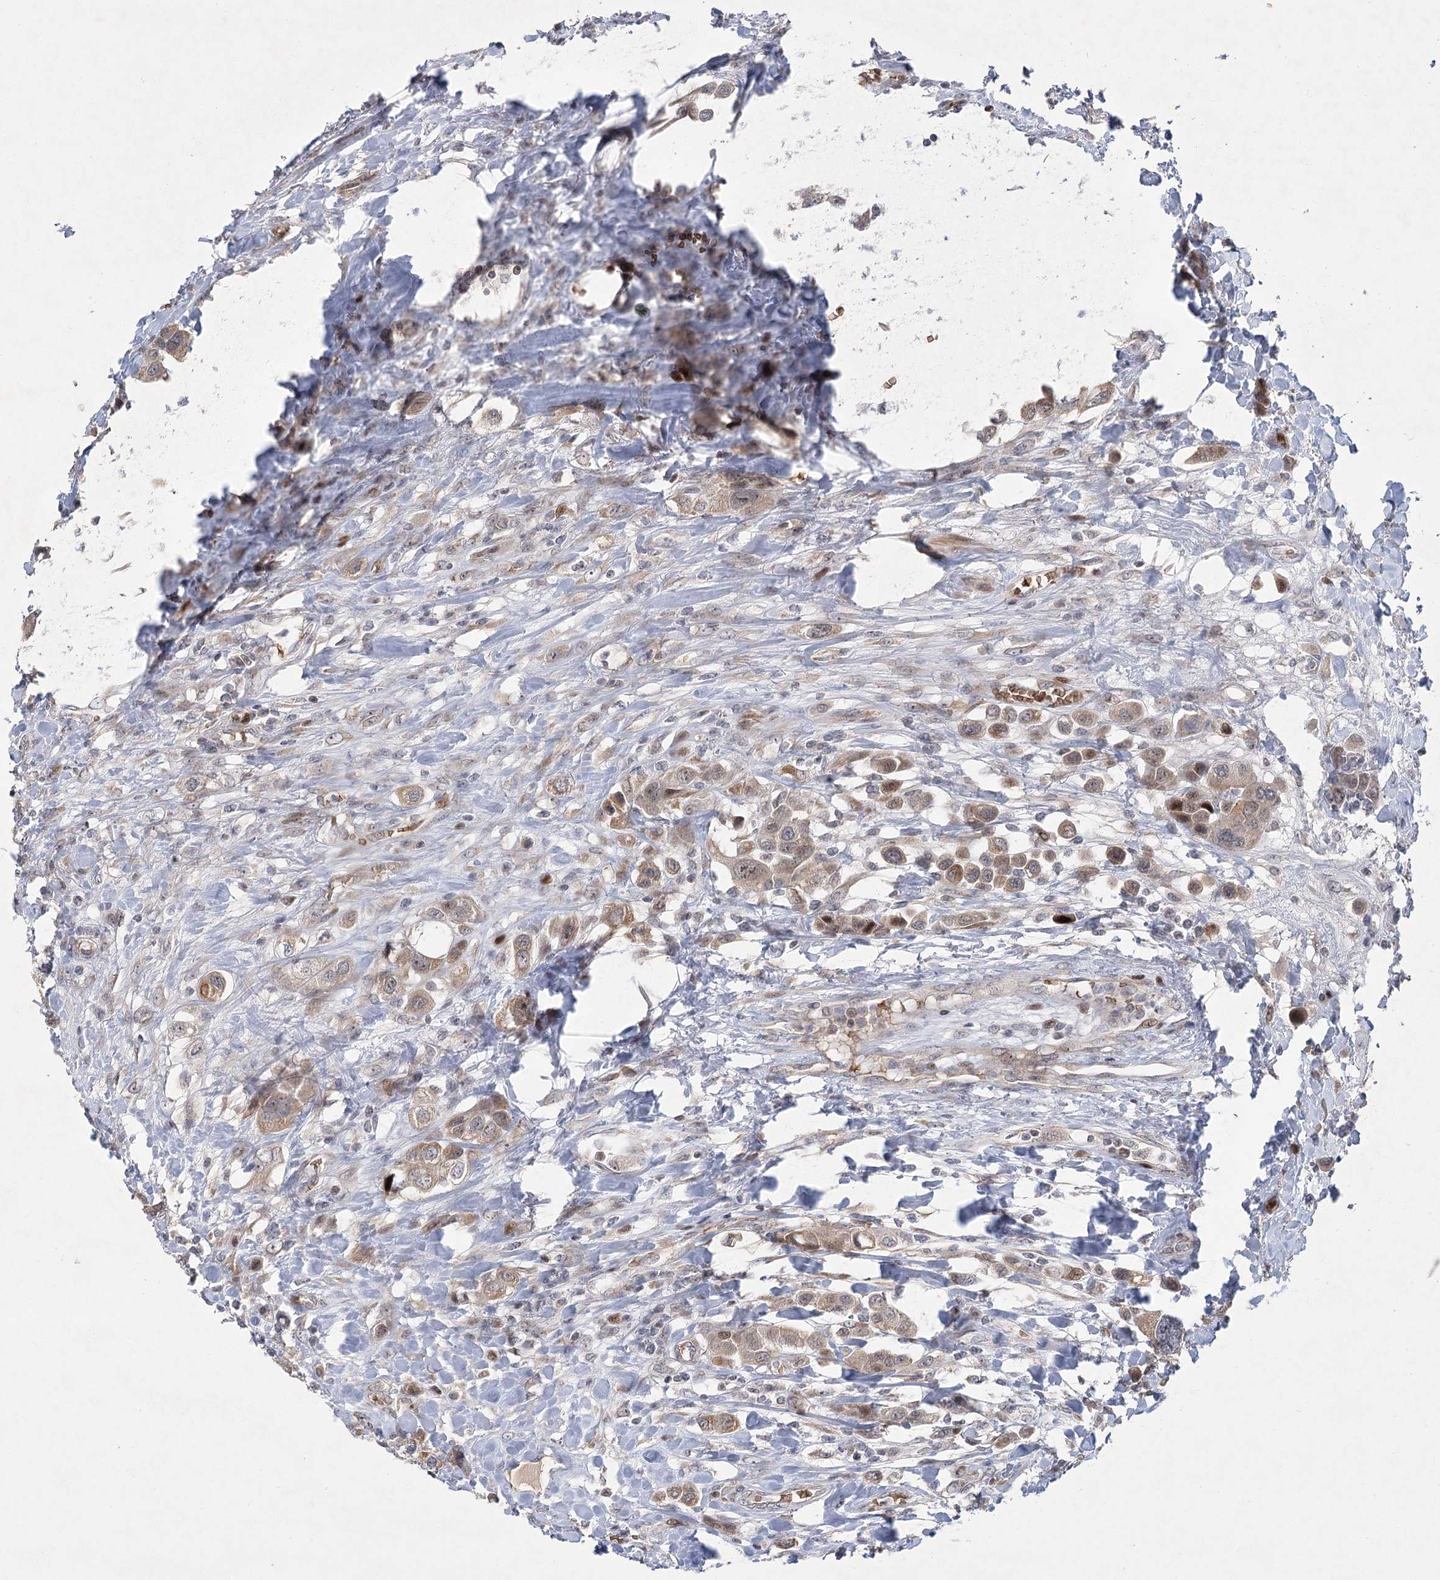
{"staining": {"intensity": "moderate", "quantity": "25%-75%", "location": "cytoplasmic/membranous,nuclear"}, "tissue": "urothelial cancer", "cell_type": "Tumor cells", "image_type": "cancer", "snomed": [{"axis": "morphology", "description": "Urothelial carcinoma, High grade"}, {"axis": "topography", "description": "Urinary bladder"}], "caption": "Moderate cytoplasmic/membranous and nuclear expression for a protein is appreciated in about 25%-75% of tumor cells of urothelial cancer using immunohistochemistry (IHC).", "gene": "NSMCE4A", "patient": {"sex": "male", "age": 50}}